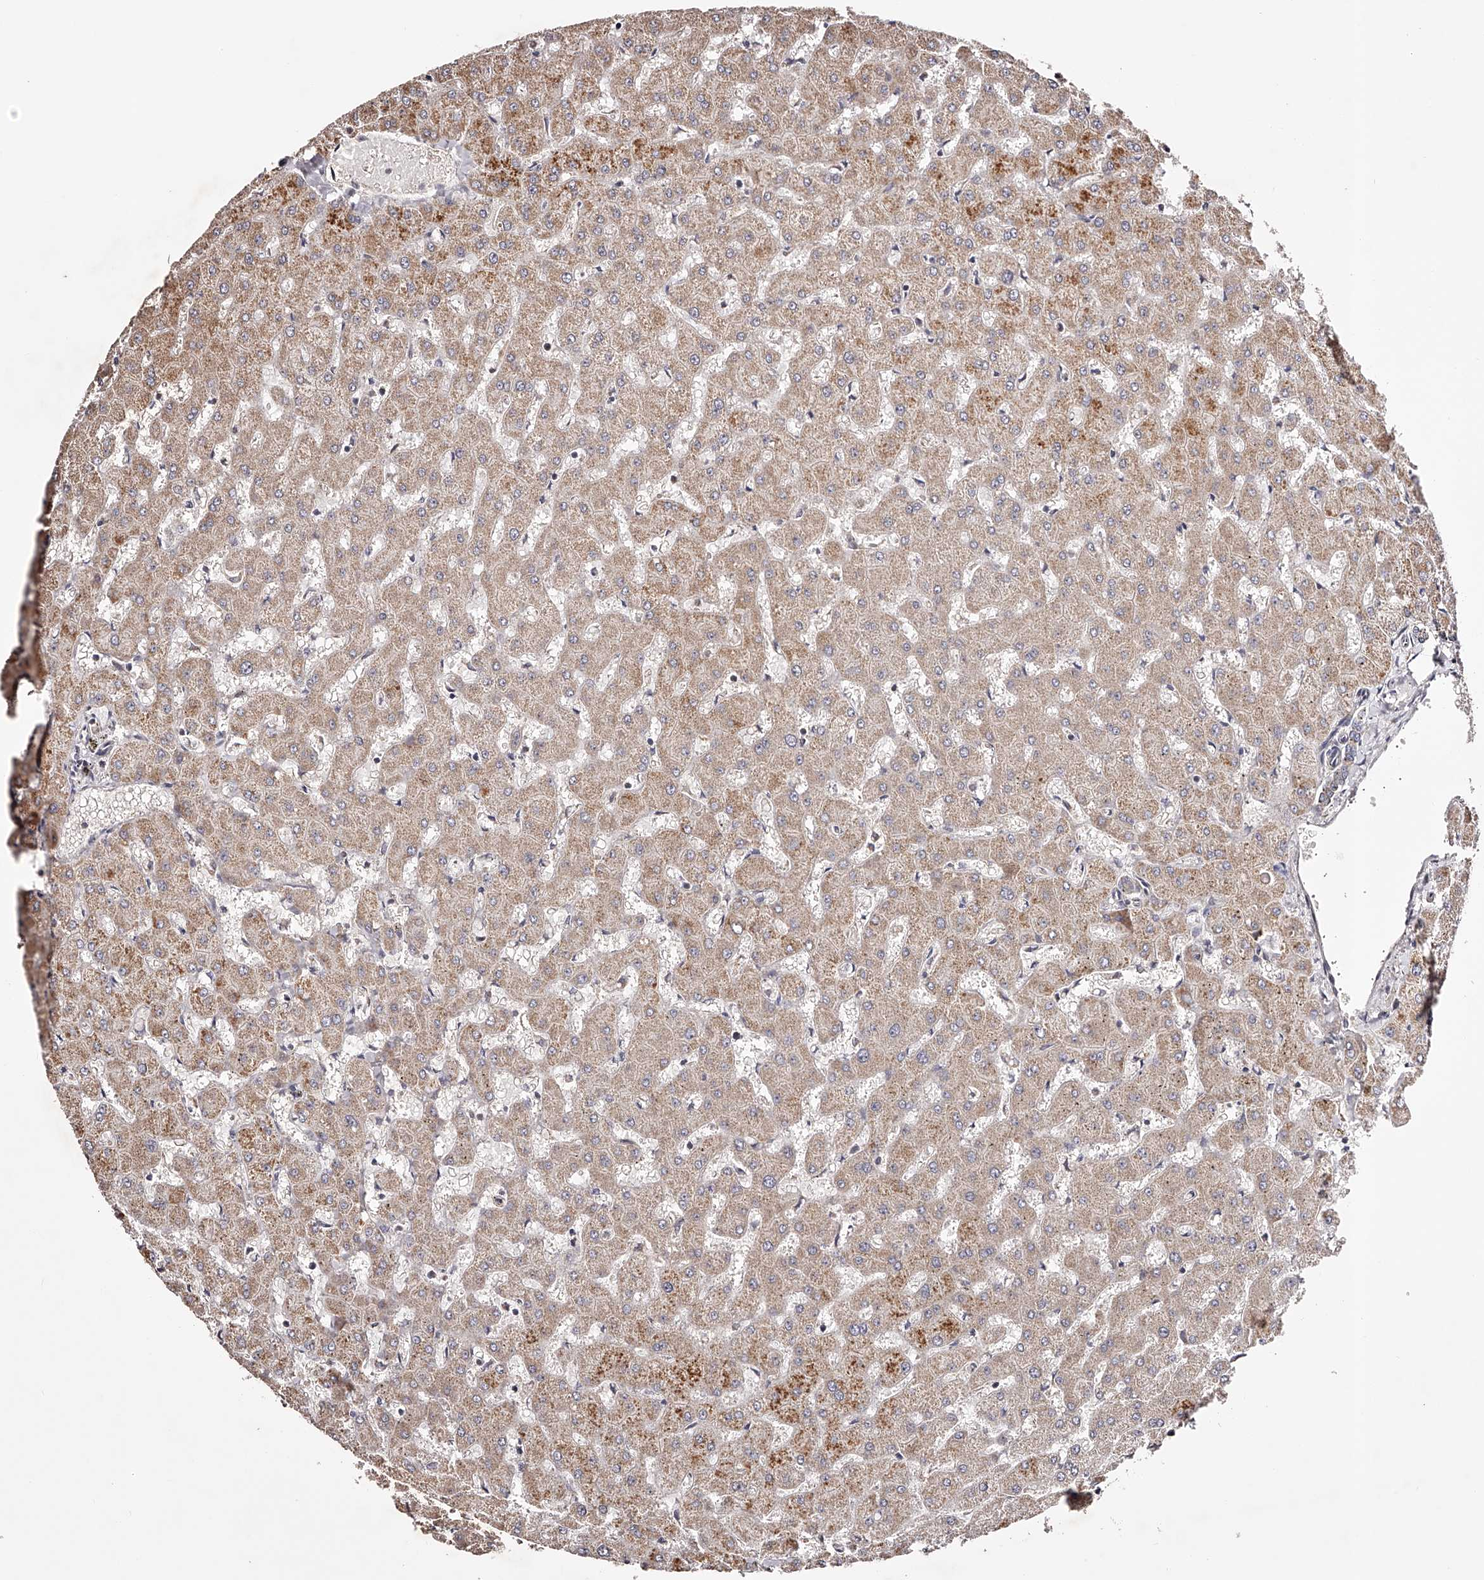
{"staining": {"intensity": "weak", "quantity": "25%-75%", "location": "cytoplasmic/membranous"}, "tissue": "liver", "cell_type": "Cholangiocytes", "image_type": "normal", "snomed": [{"axis": "morphology", "description": "Normal tissue, NOS"}, {"axis": "topography", "description": "Liver"}], "caption": "Protein staining demonstrates weak cytoplasmic/membranous staining in about 25%-75% of cholangiocytes in normal liver.", "gene": "USP21", "patient": {"sex": "female", "age": 63}}